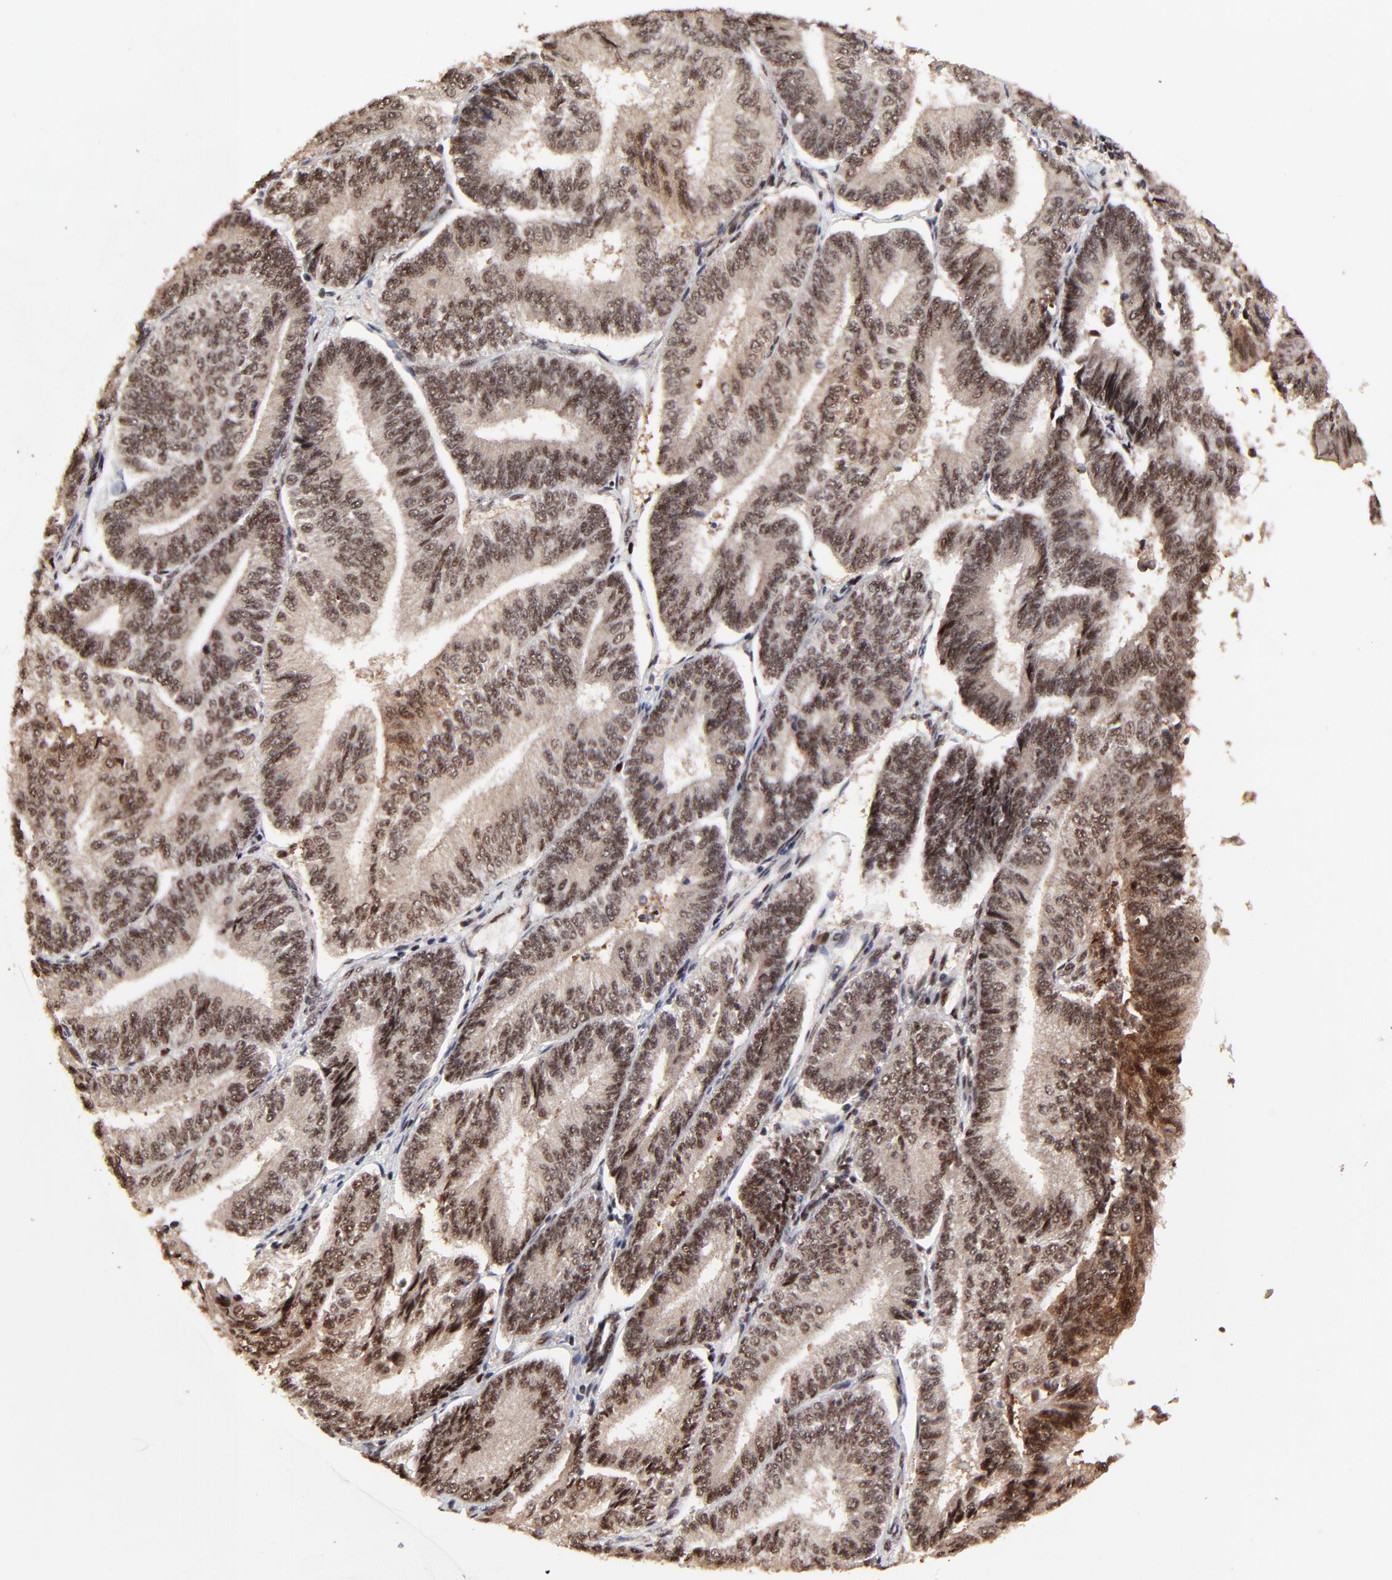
{"staining": {"intensity": "moderate", "quantity": ">75%", "location": "nuclear"}, "tissue": "endometrial cancer", "cell_type": "Tumor cells", "image_type": "cancer", "snomed": [{"axis": "morphology", "description": "Adenocarcinoma, NOS"}, {"axis": "topography", "description": "Endometrium"}], "caption": "This photomicrograph displays adenocarcinoma (endometrial) stained with immunohistochemistry to label a protein in brown. The nuclear of tumor cells show moderate positivity for the protein. Nuclei are counter-stained blue.", "gene": "RBM22", "patient": {"sex": "female", "age": 55}}